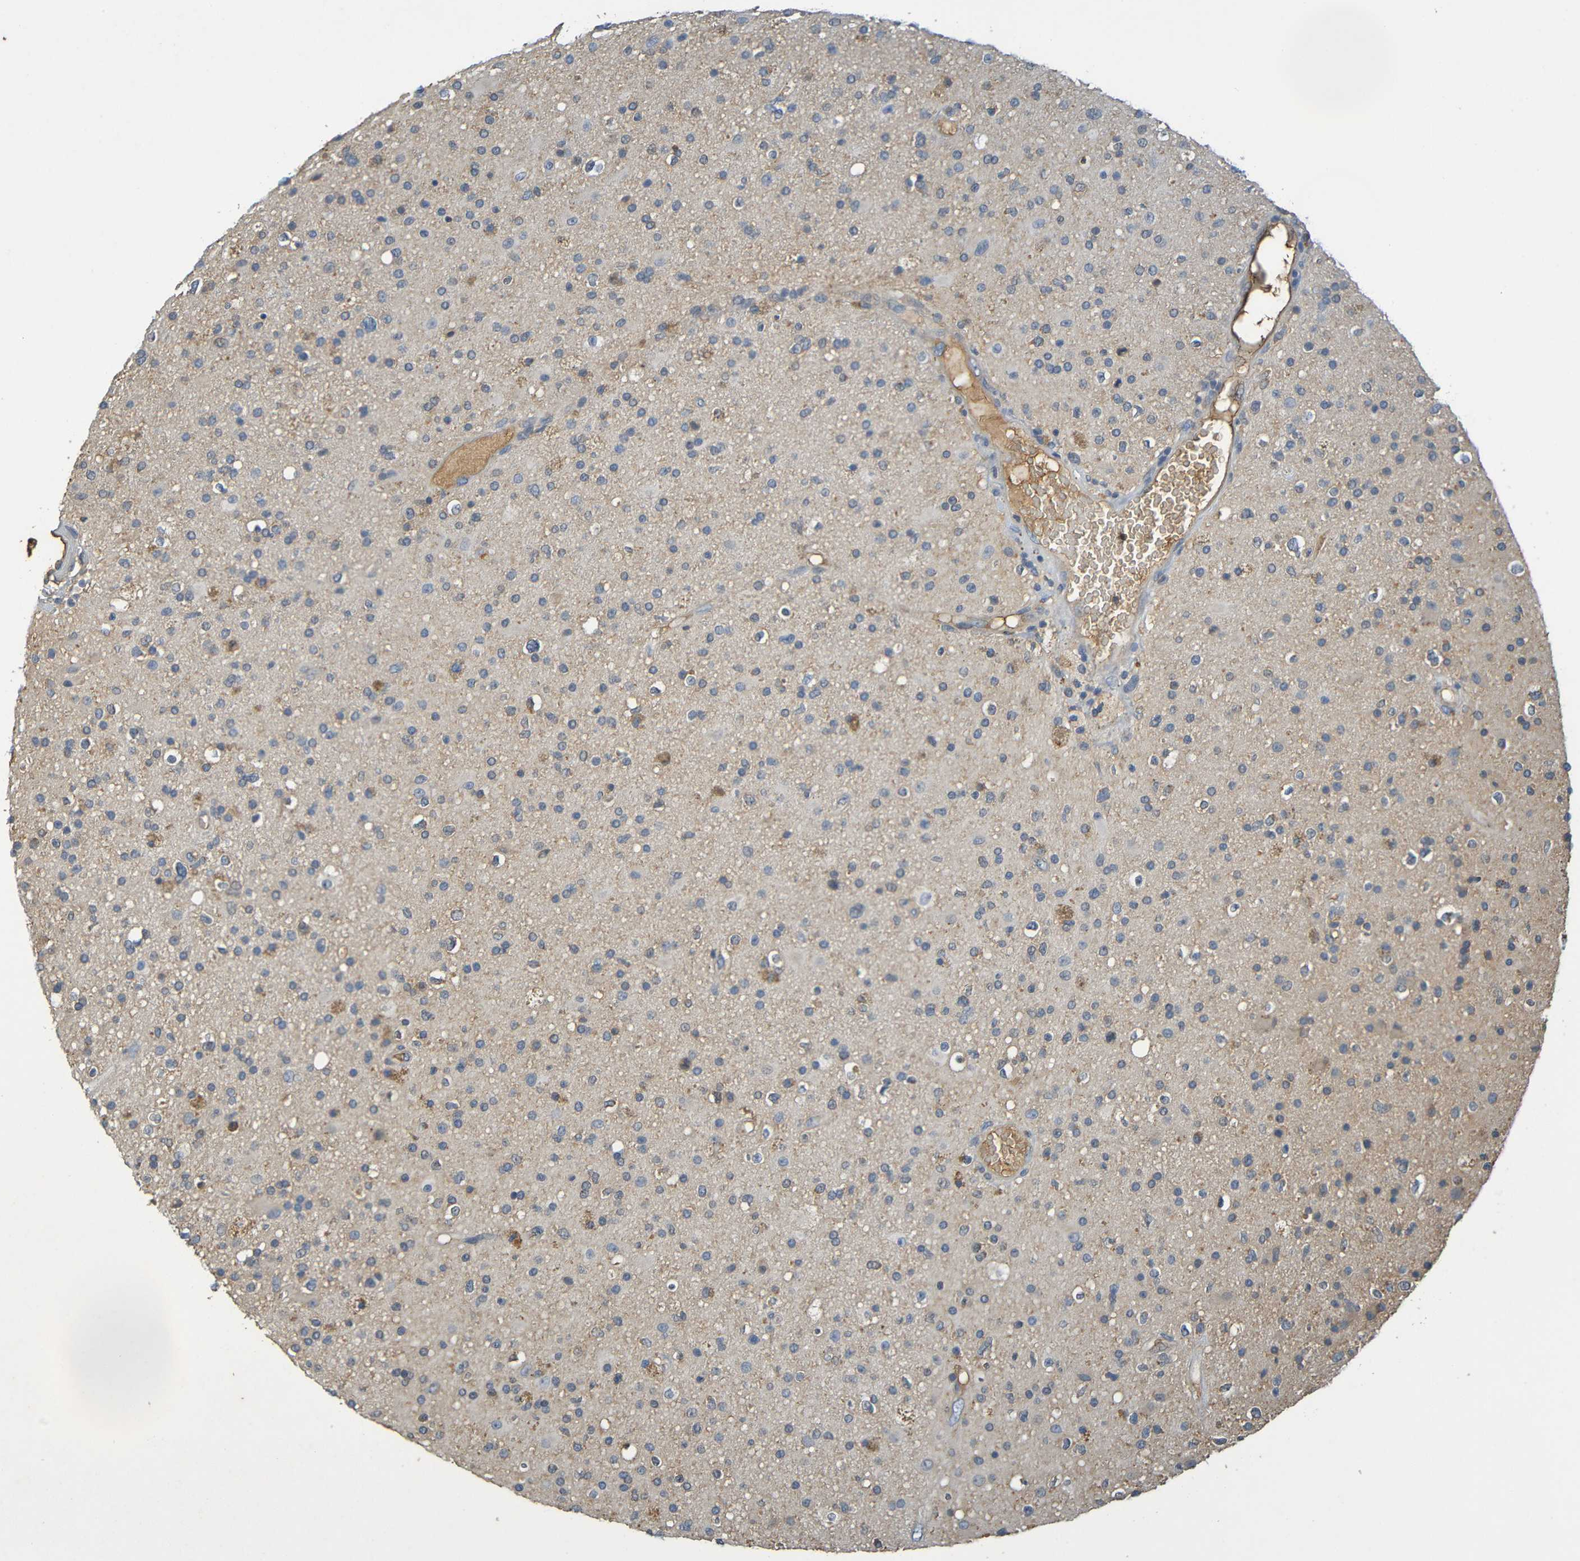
{"staining": {"intensity": "moderate", "quantity": "<25%", "location": "cytoplasmic/membranous"}, "tissue": "glioma", "cell_type": "Tumor cells", "image_type": "cancer", "snomed": [{"axis": "morphology", "description": "Glioma, malignant, High grade"}, {"axis": "topography", "description": "Brain"}], "caption": "Glioma stained with a protein marker shows moderate staining in tumor cells.", "gene": "C1QA", "patient": {"sex": "male", "age": 33}}